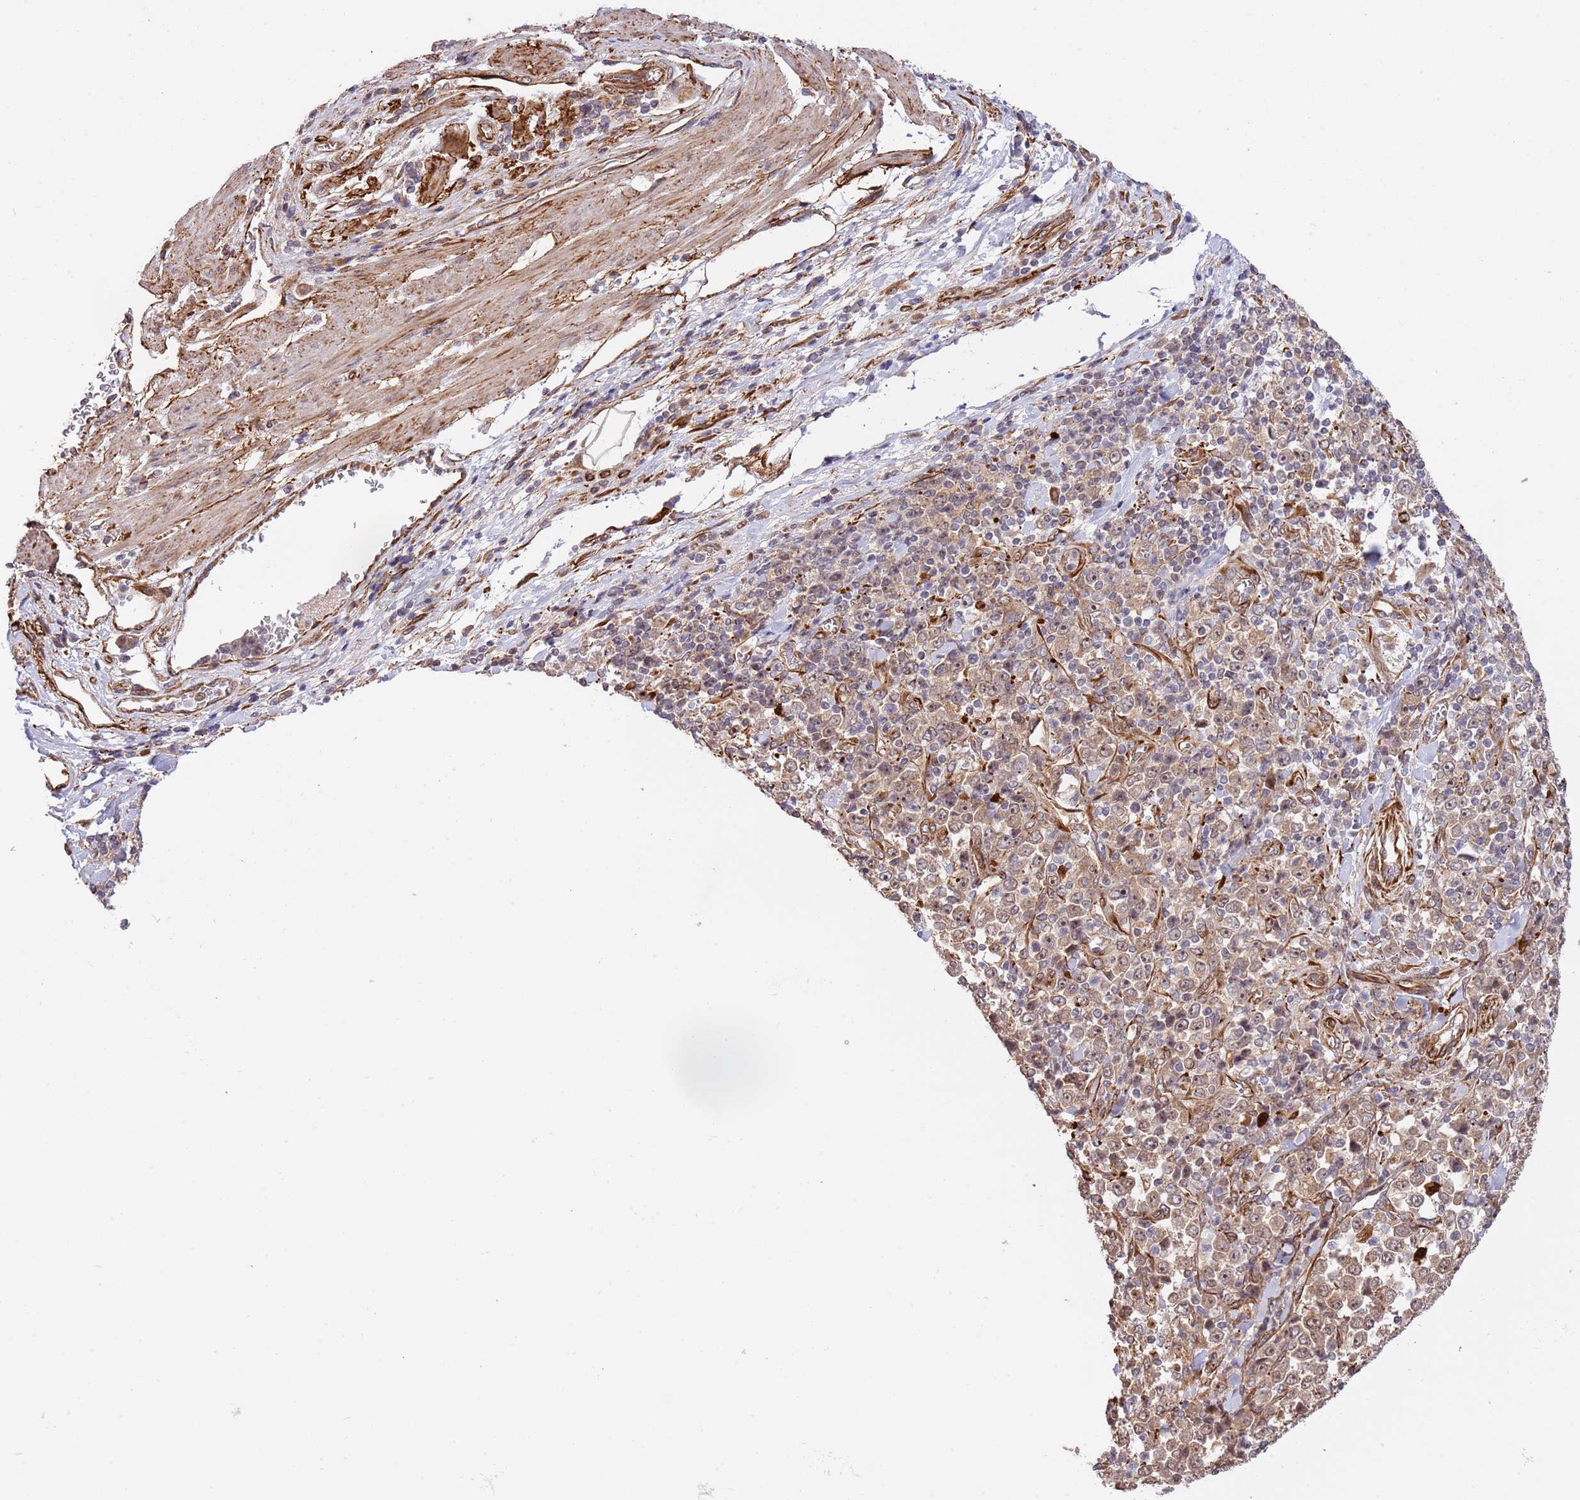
{"staining": {"intensity": "weak", "quantity": ">75%", "location": "cytoplasmic/membranous,nuclear"}, "tissue": "stomach cancer", "cell_type": "Tumor cells", "image_type": "cancer", "snomed": [{"axis": "morphology", "description": "Normal tissue, NOS"}, {"axis": "morphology", "description": "Adenocarcinoma, NOS"}, {"axis": "topography", "description": "Stomach, upper"}, {"axis": "topography", "description": "Stomach"}], "caption": "Weak cytoplasmic/membranous and nuclear staining is identified in approximately >75% of tumor cells in stomach cancer (adenocarcinoma).", "gene": "NEK3", "patient": {"sex": "male", "age": 59}}